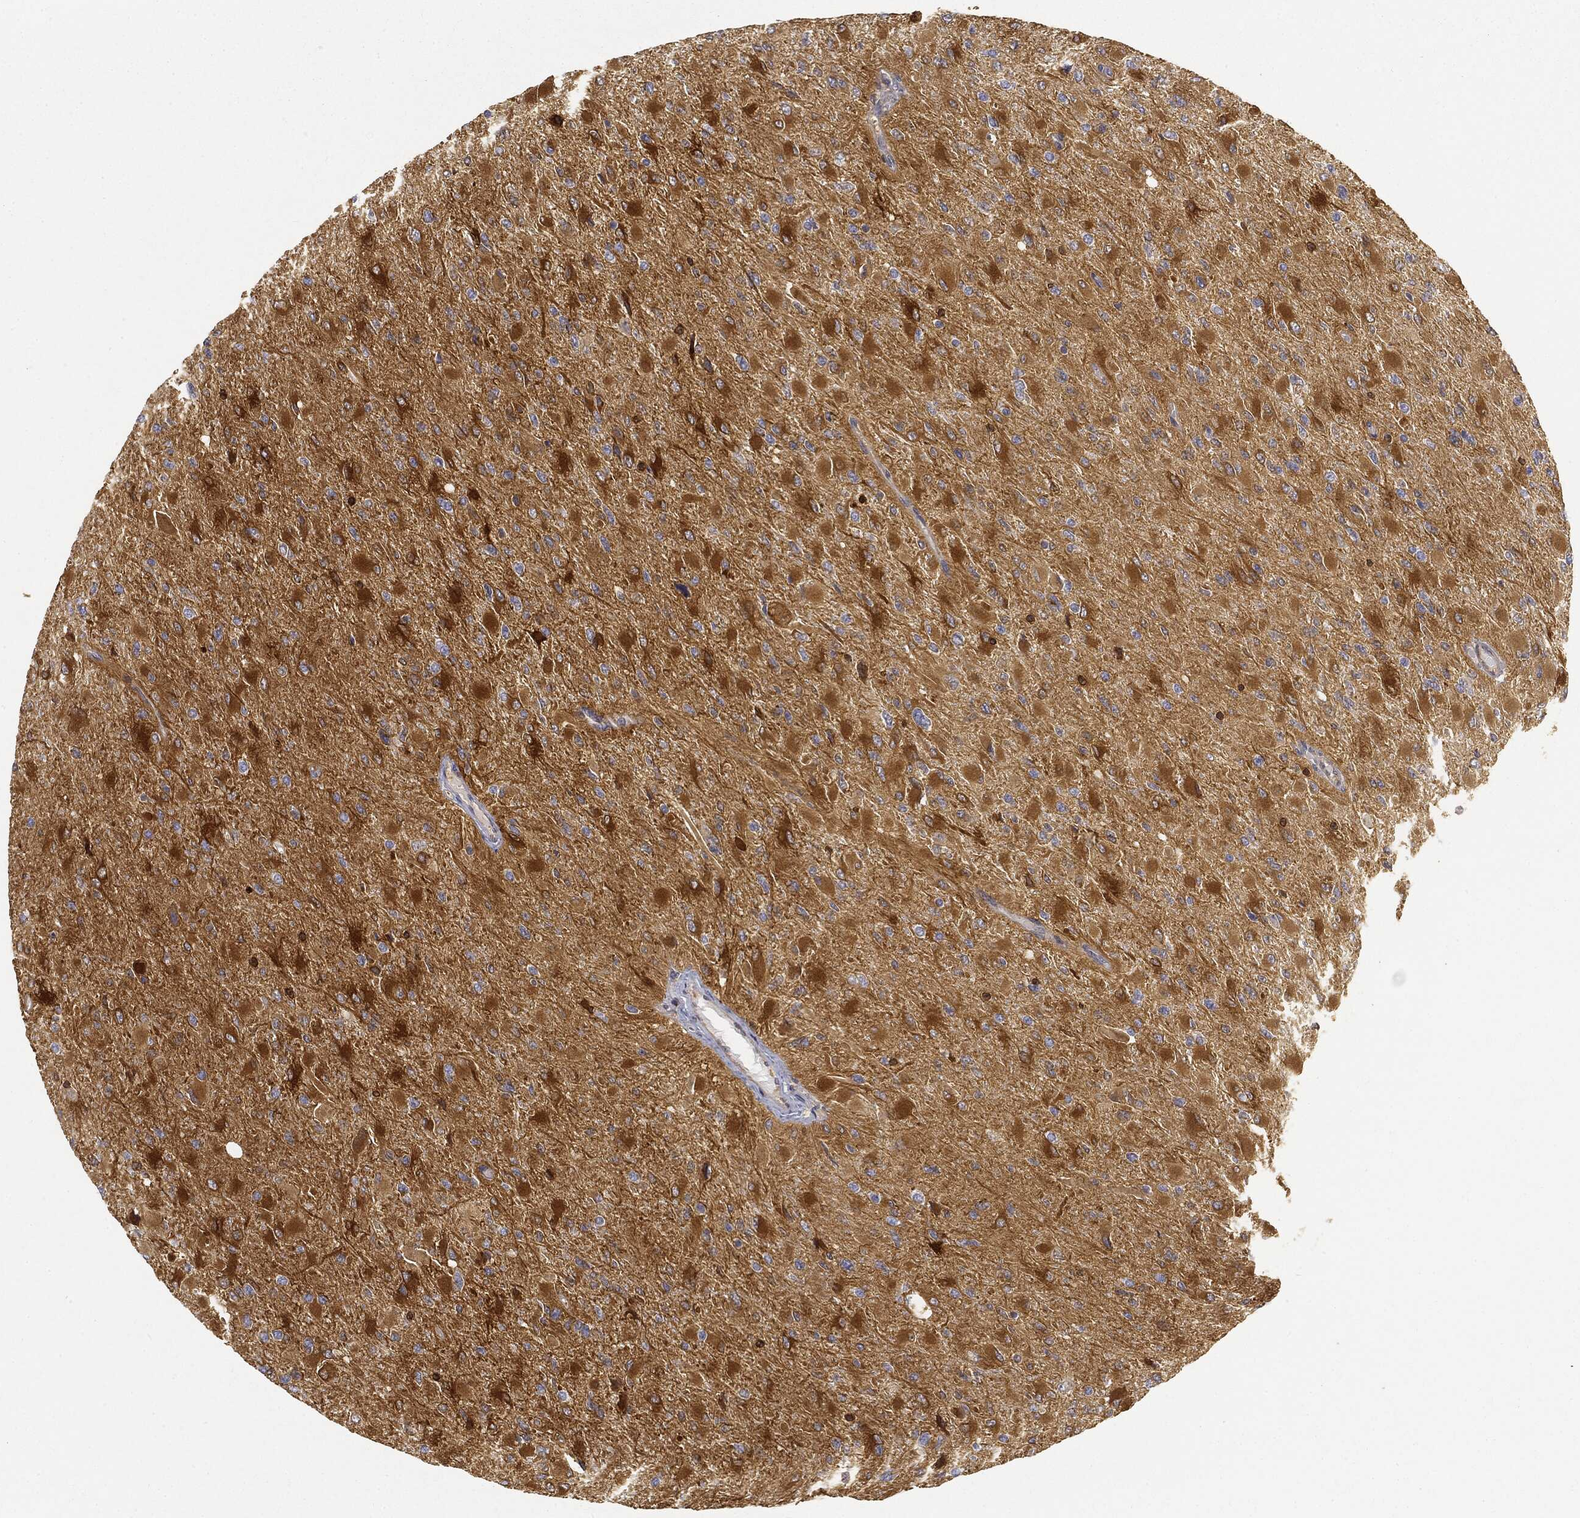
{"staining": {"intensity": "strong", "quantity": "25%-75%", "location": "cytoplasmic/membranous"}, "tissue": "glioma", "cell_type": "Tumor cells", "image_type": "cancer", "snomed": [{"axis": "morphology", "description": "Glioma, malignant, High grade"}, {"axis": "topography", "description": "Cerebral cortex"}], "caption": "A high amount of strong cytoplasmic/membranous staining is present in about 25%-75% of tumor cells in glioma tissue.", "gene": "WDR1", "patient": {"sex": "female", "age": 36}}